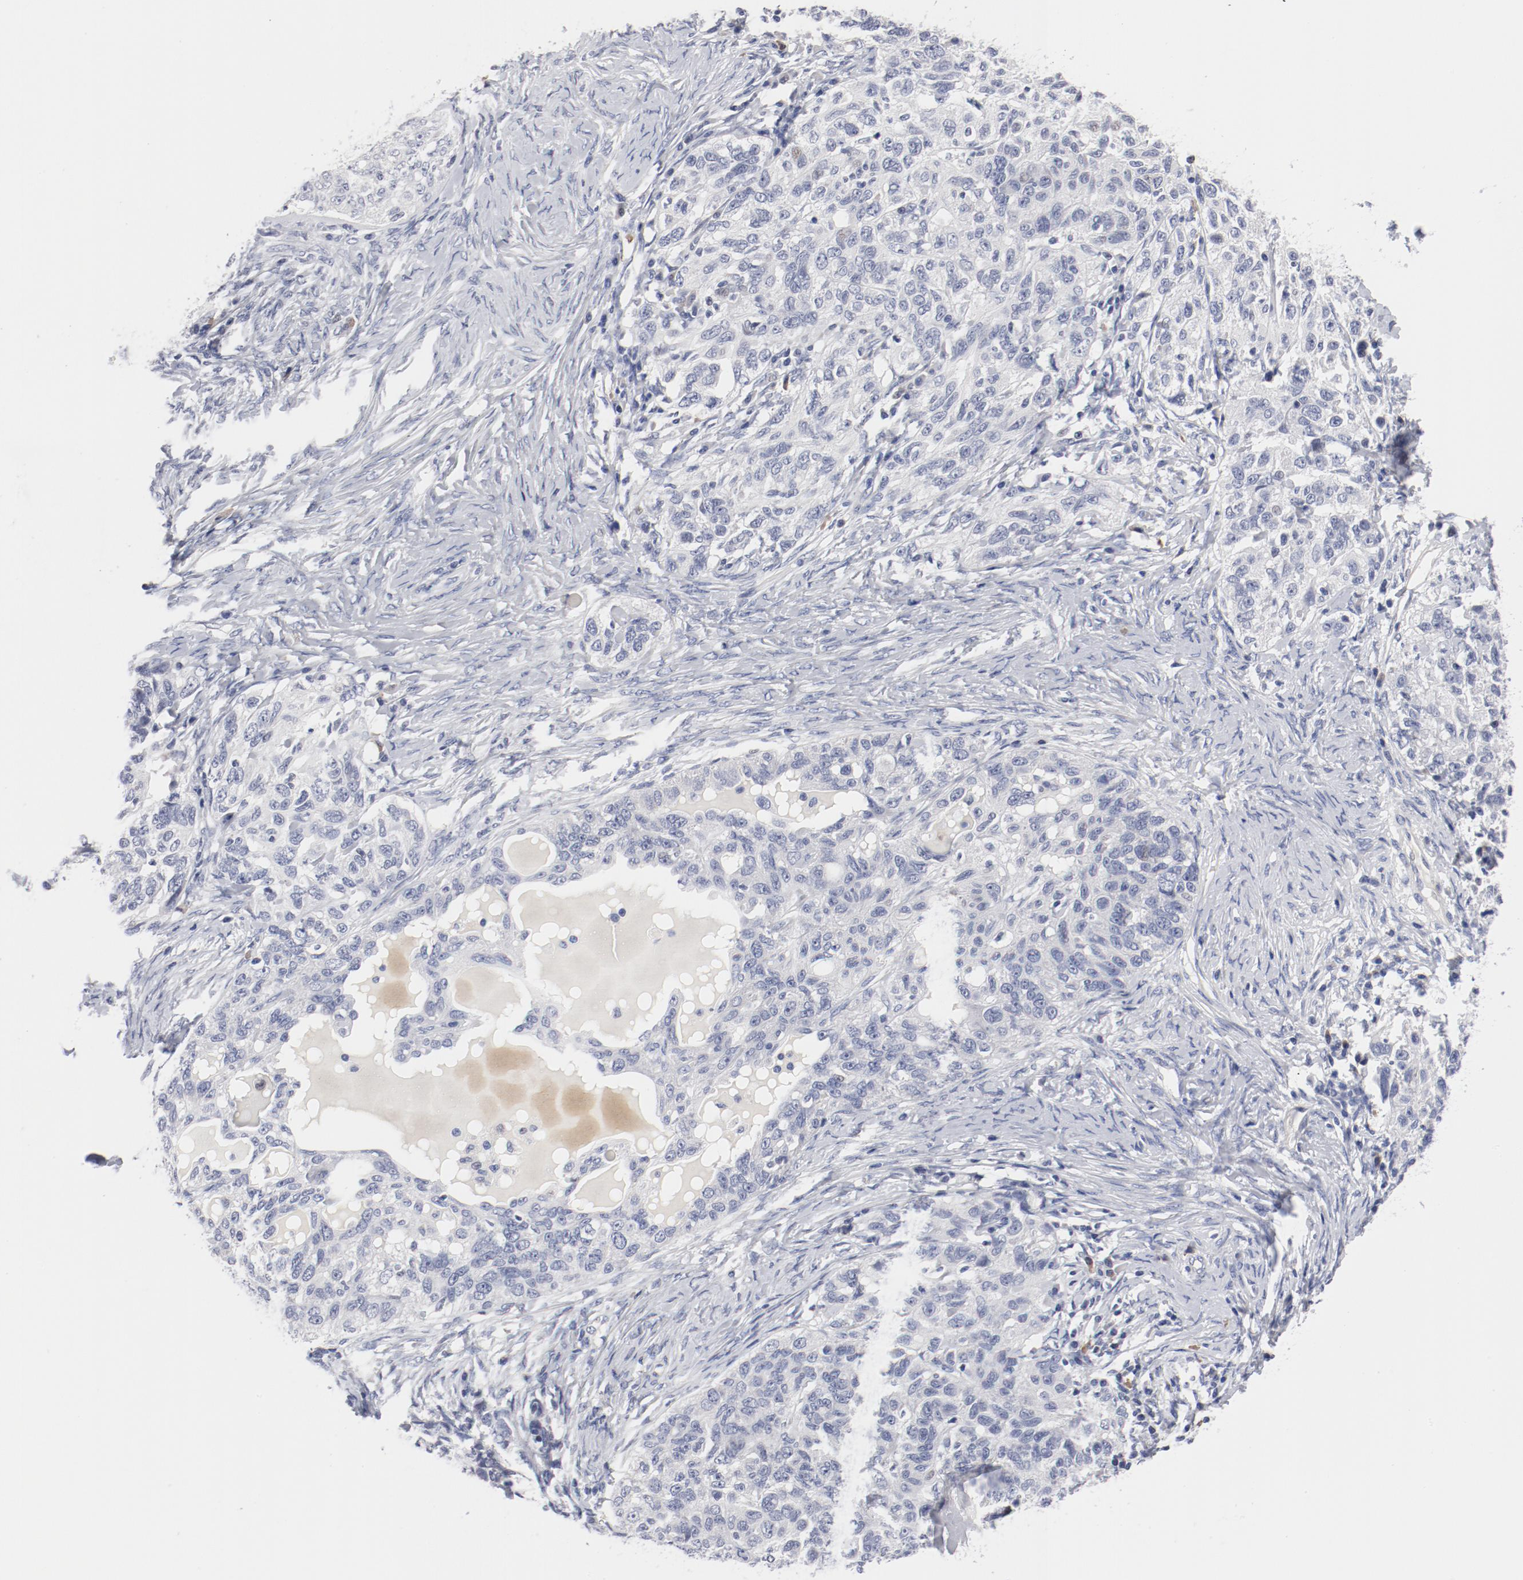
{"staining": {"intensity": "negative", "quantity": "none", "location": "none"}, "tissue": "ovarian cancer", "cell_type": "Tumor cells", "image_type": "cancer", "snomed": [{"axis": "morphology", "description": "Cystadenocarcinoma, serous, NOS"}, {"axis": "topography", "description": "Ovary"}], "caption": "A micrograph of human ovarian cancer (serous cystadenocarcinoma) is negative for staining in tumor cells.", "gene": "KCNK13", "patient": {"sex": "female", "age": 82}}